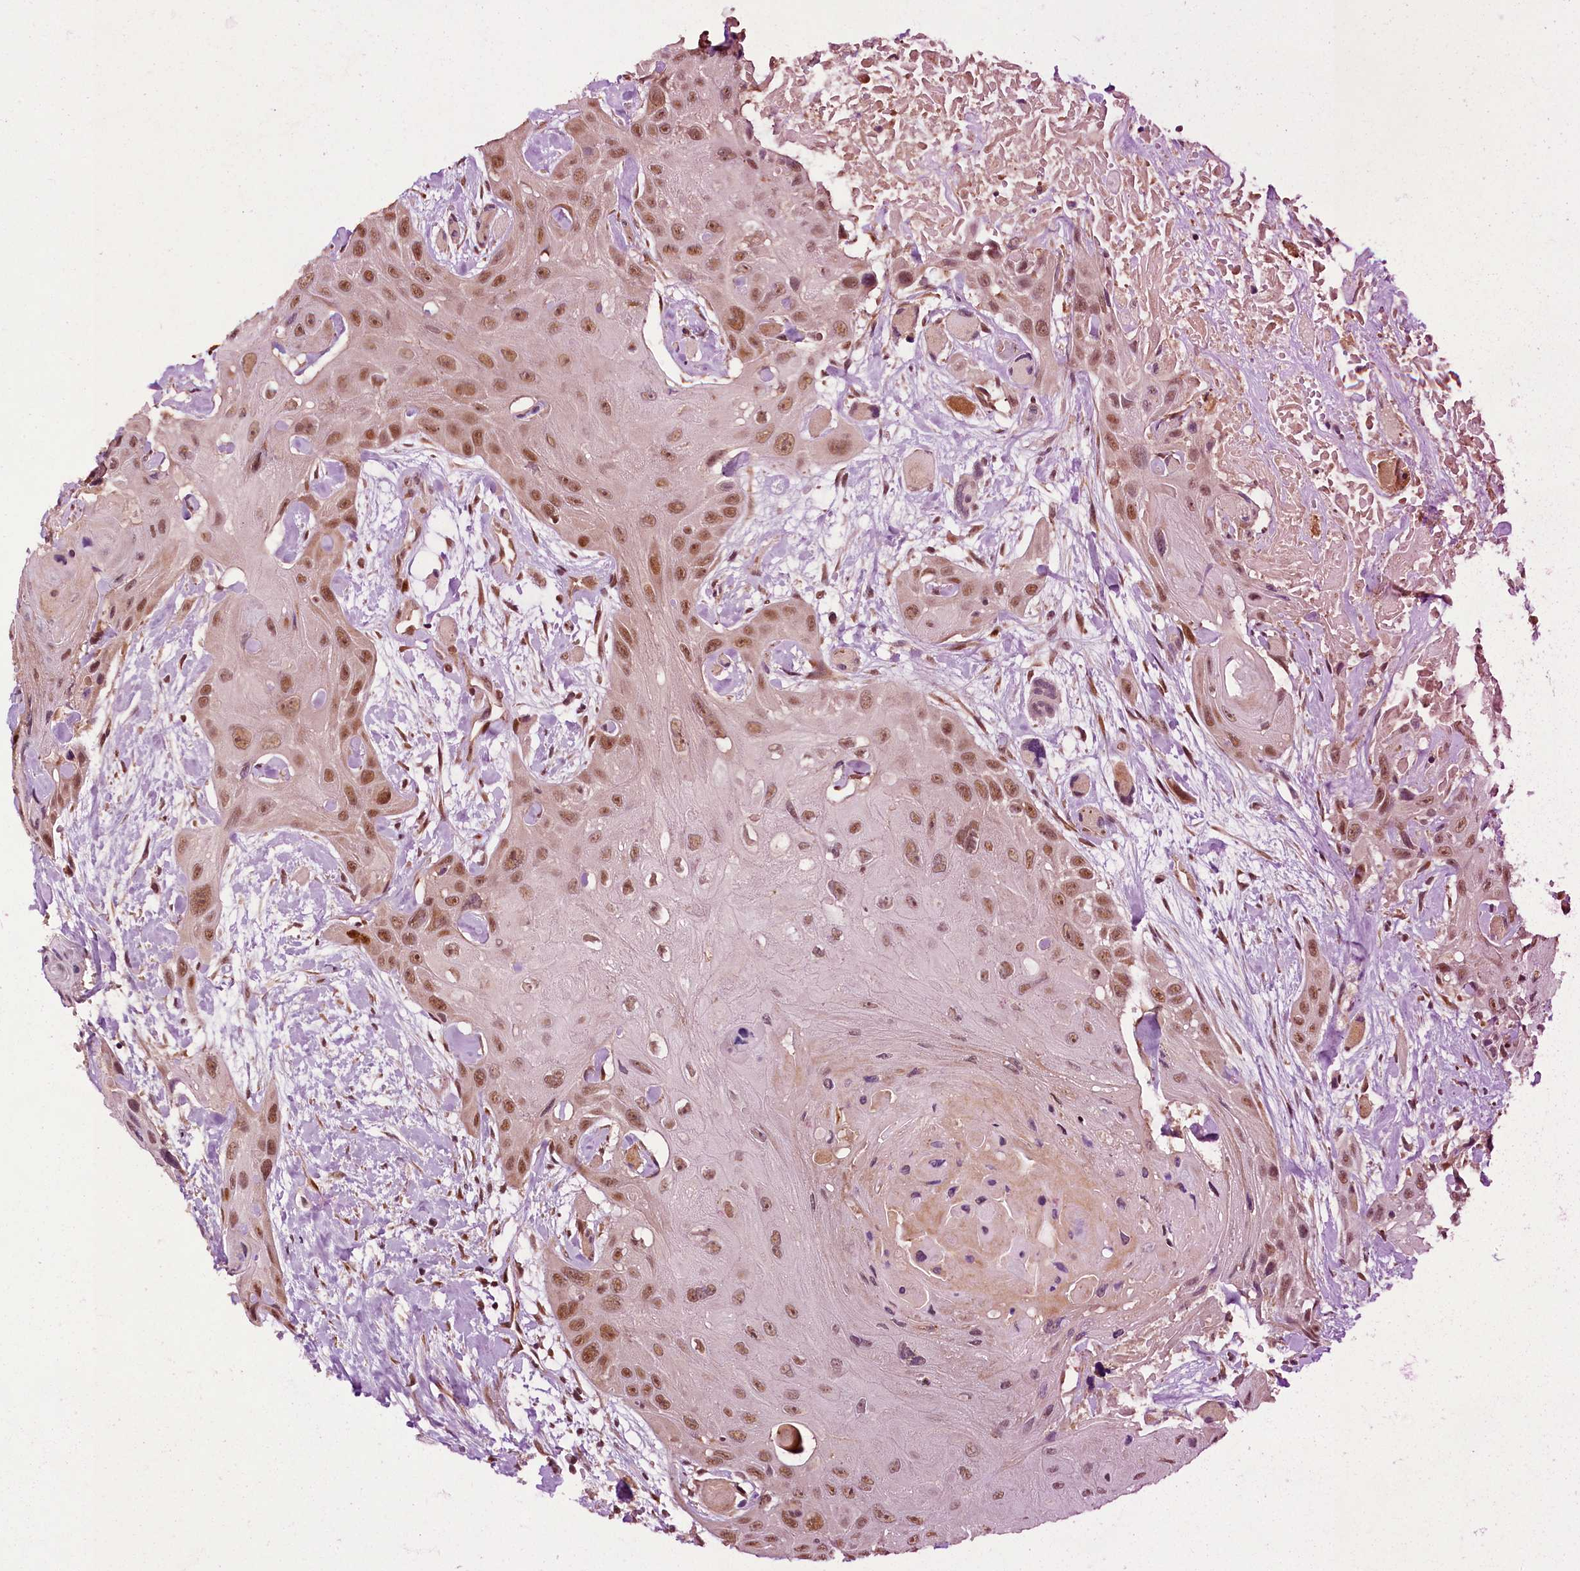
{"staining": {"intensity": "moderate", "quantity": ">75%", "location": "nuclear"}, "tissue": "head and neck cancer", "cell_type": "Tumor cells", "image_type": "cancer", "snomed": [{"axis": "morphology", "description": "Squamous cell carcinoma, NOS"}, {"axis": "topography", "description": "Head-Neck"}], "caption": "Head and neck cancer (squamous cell carcinoma) stained with IHC demonstrates moderate nuclear positivity in about >75% of tumor cells.", "gene": "RPUSD2", "patient": {"sex": "male", "age": 81}}